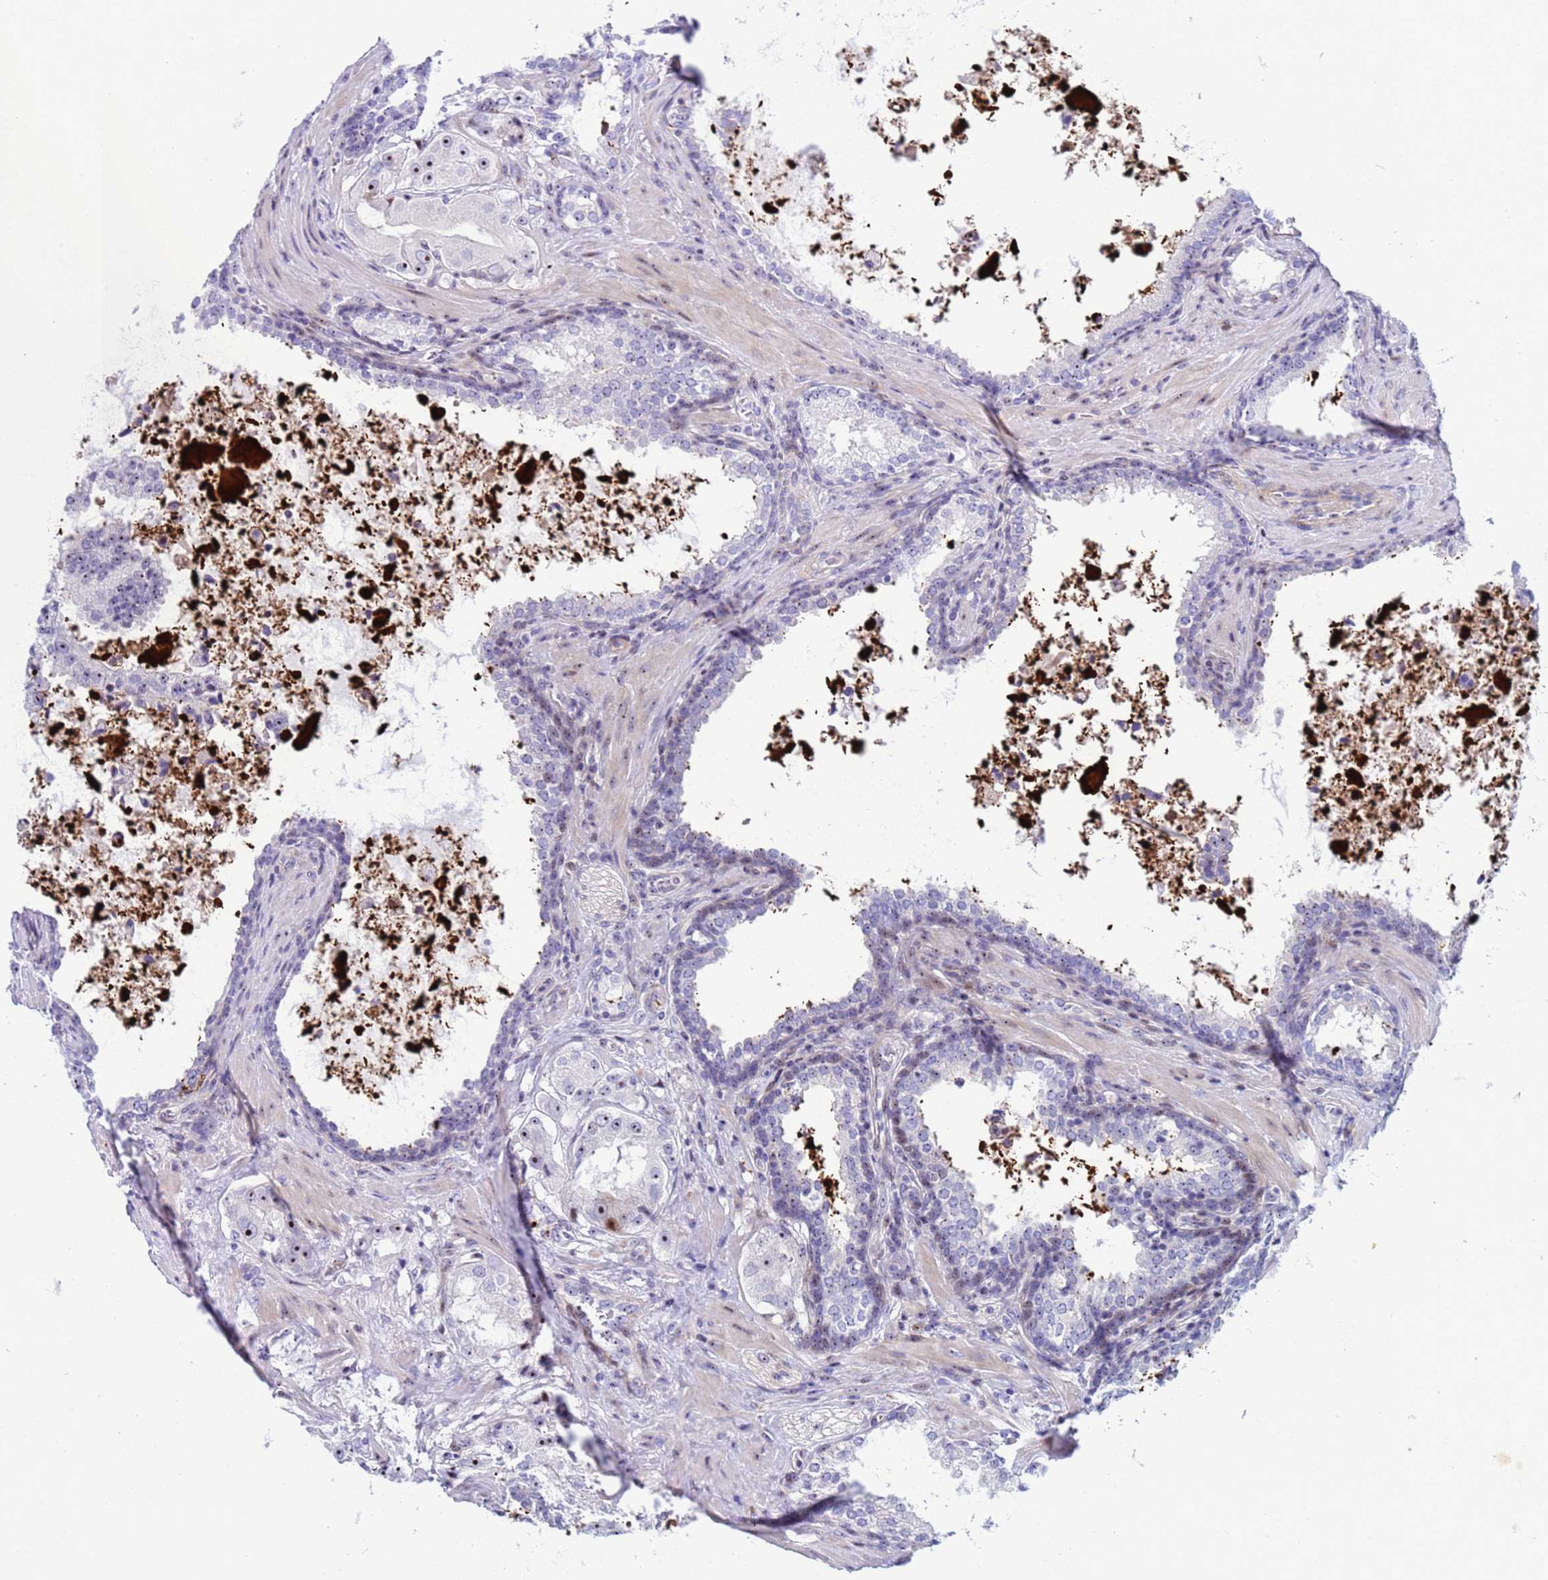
{"staining": {"intensity": "moderate", "quantity": "25%-75%", "location": "nuclear"}, "tissue": "prostate cancer", "cell_type": "Tumor cells", "image_type": "cancer", "snomed": [{"axis": "morphology", "description": "Adenocarcinoma, High grade"}, {"axis": "topography", "description": "Prostate"}], "caption": "High-magnification brightfield microscopy of prostate cancer stained with DAB (brown) and counterstained with hematoxylin (blue). tumor cells exhibit moderate nuclear staining is identified in approximately25%-75% of cells.", "gene": "POP5", "patient": {"sex": "male", "age": 73}}